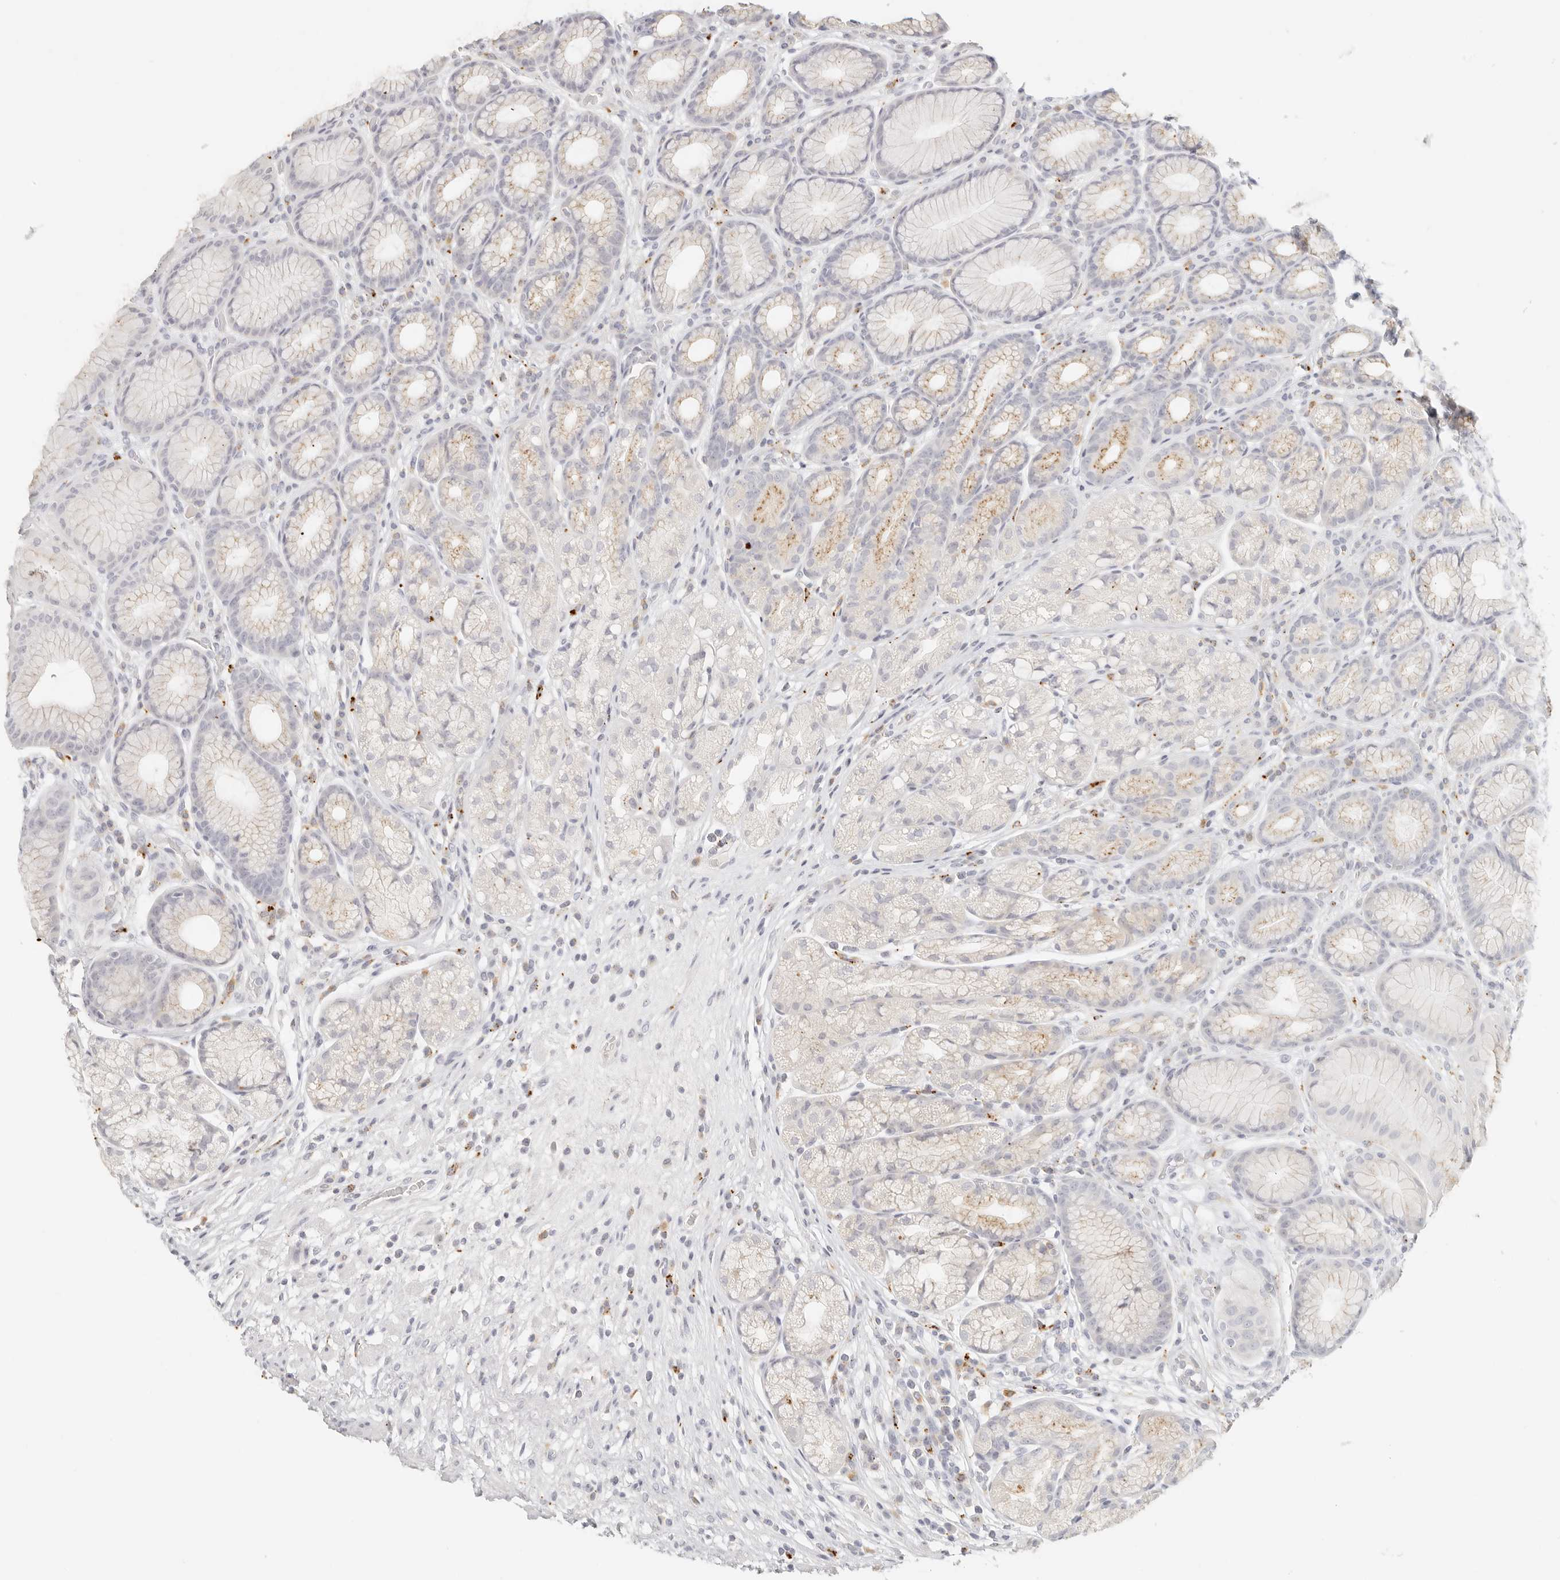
{"staining": {"intensity": "weak", "quantity": "<25%", "location": "cytoplasmic/membranous"}, "tissue": "stomach", "cell_type": "Glandular cells", "image_type": "normal", "snomed": [{"axis": "morphology", "description": "Normal tissue, NOS"}, {"axis": "topography", "description": "Stomach"}], "caption": "A histopathology image of stomach stained for a protein displays no brown staining in glandular cells.", "gene": "RNASET2", "patient": {"sex": "male", "age": 57}}